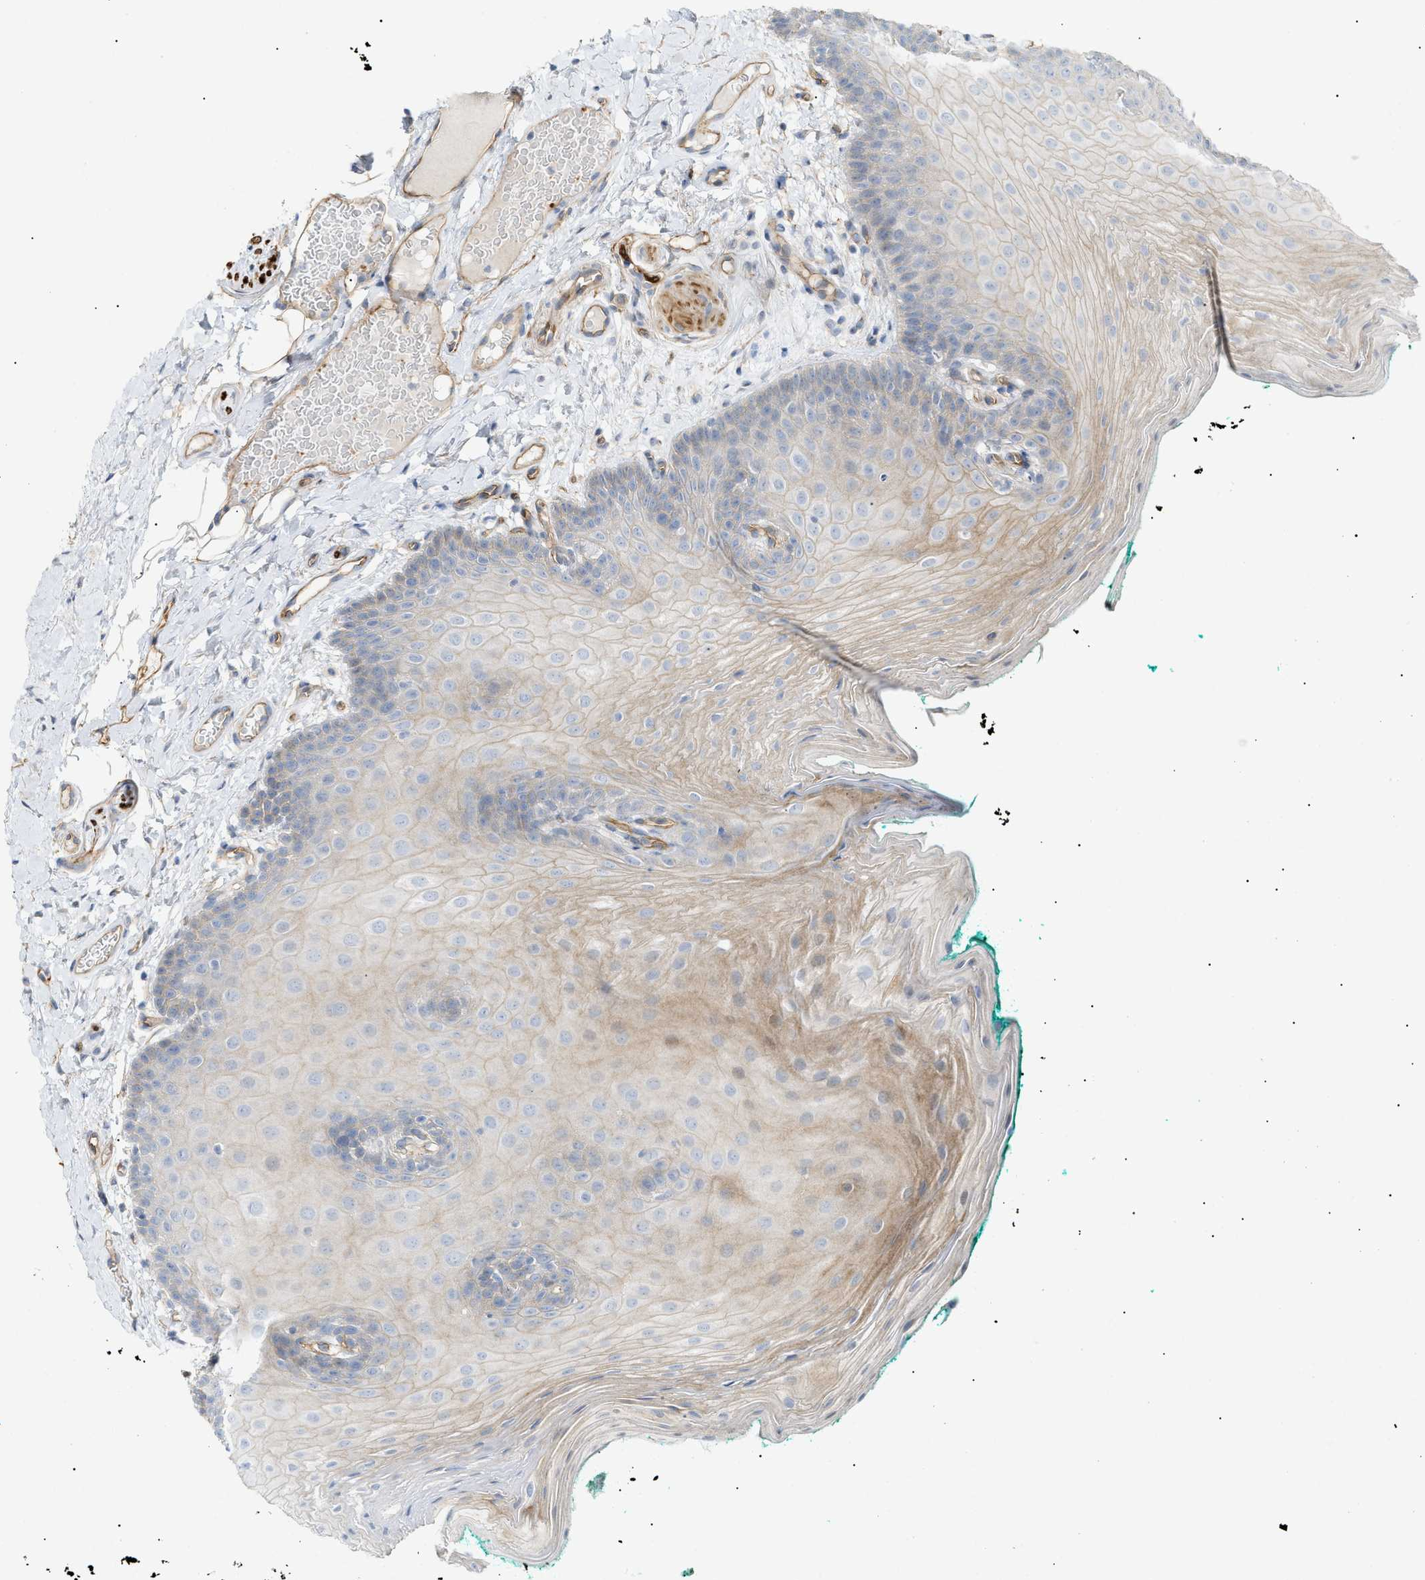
{"staining": {"intensity": "moderate", "quantity": "<25%", "location": "cytoplasmic/membranous"}, "tissue": "oral mucosa", "cell_type": "Squamous epithelial cells", "image_type": "normal", "snomed": [{"axis": "morphology", "description": "Normal tissue, NOS"}, {"axis": "topography", "description": "Oral tissue"}], "caption": "The image reveals immunohistochemical staining of normal oral mucosa. There is moderate cytoplasmic/membranous expression is seen in about <25% of squamous epithelial cells. The staining was performed using DAB, with brown indicating positive protein expression. Nuclei are stained blue with hematoxylin.", "gene": "ZFHX2", "patient": {"sex": "male", "age": 58}}